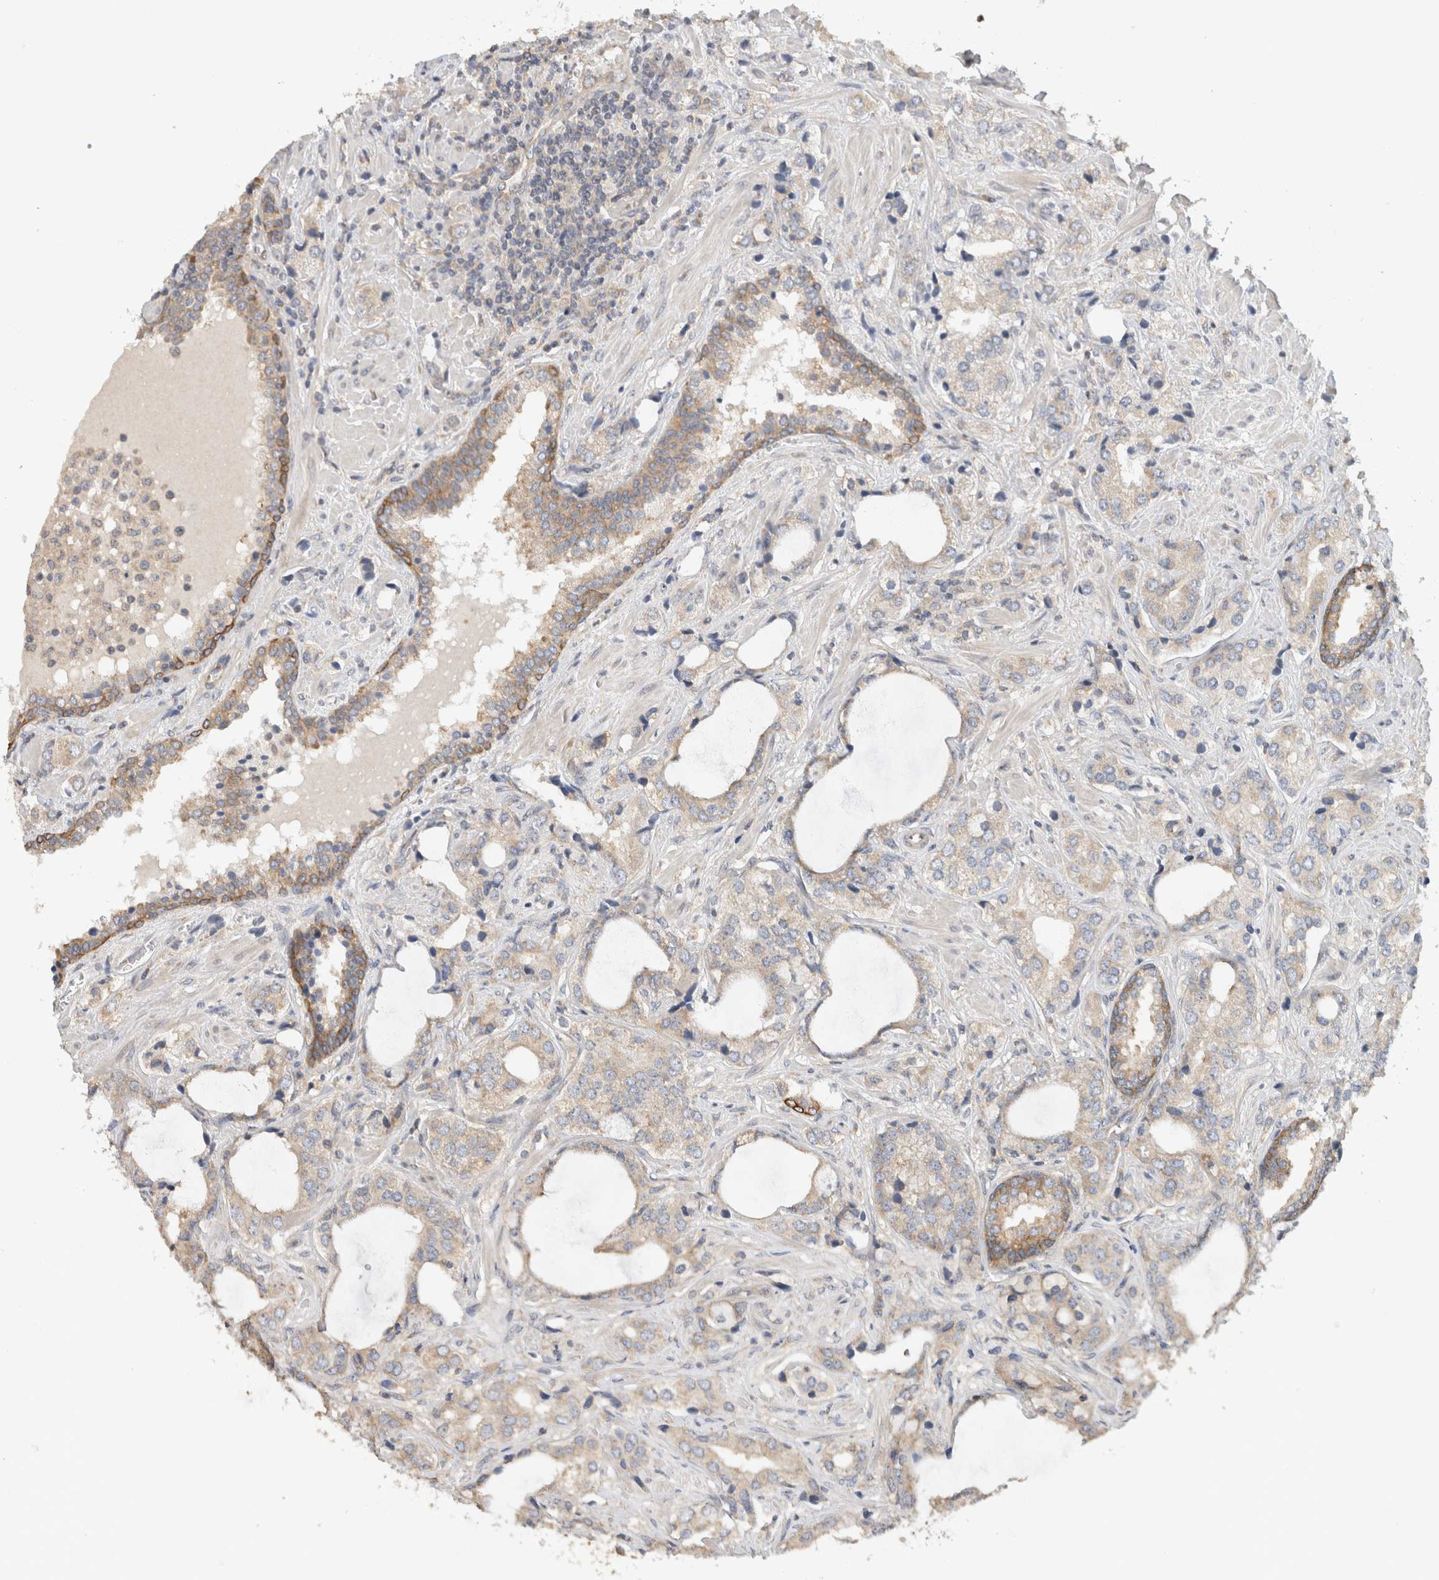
{"staining": {"intensity": "weak", "quantity": "25%-75%", "location": "cytoplasmic/membranous"}, "tissue": "prostate cancer", "cell_type": "Tumor cells", "image_type": "cancer", "snomed": [{"axis": "morphology", "description": "Adenocarcinoma, High grade"}, {"axis": "topography", "description": "Prostate"}], "caption": "Protein expression analysis of human high-grade adenocarcinoma (prostate) reveals weak cytoplasmic/membranous expression in about 25%-75% of tumor cells.", "gene": "PUM1", "patient": {"sex": "male", "age": 66}}